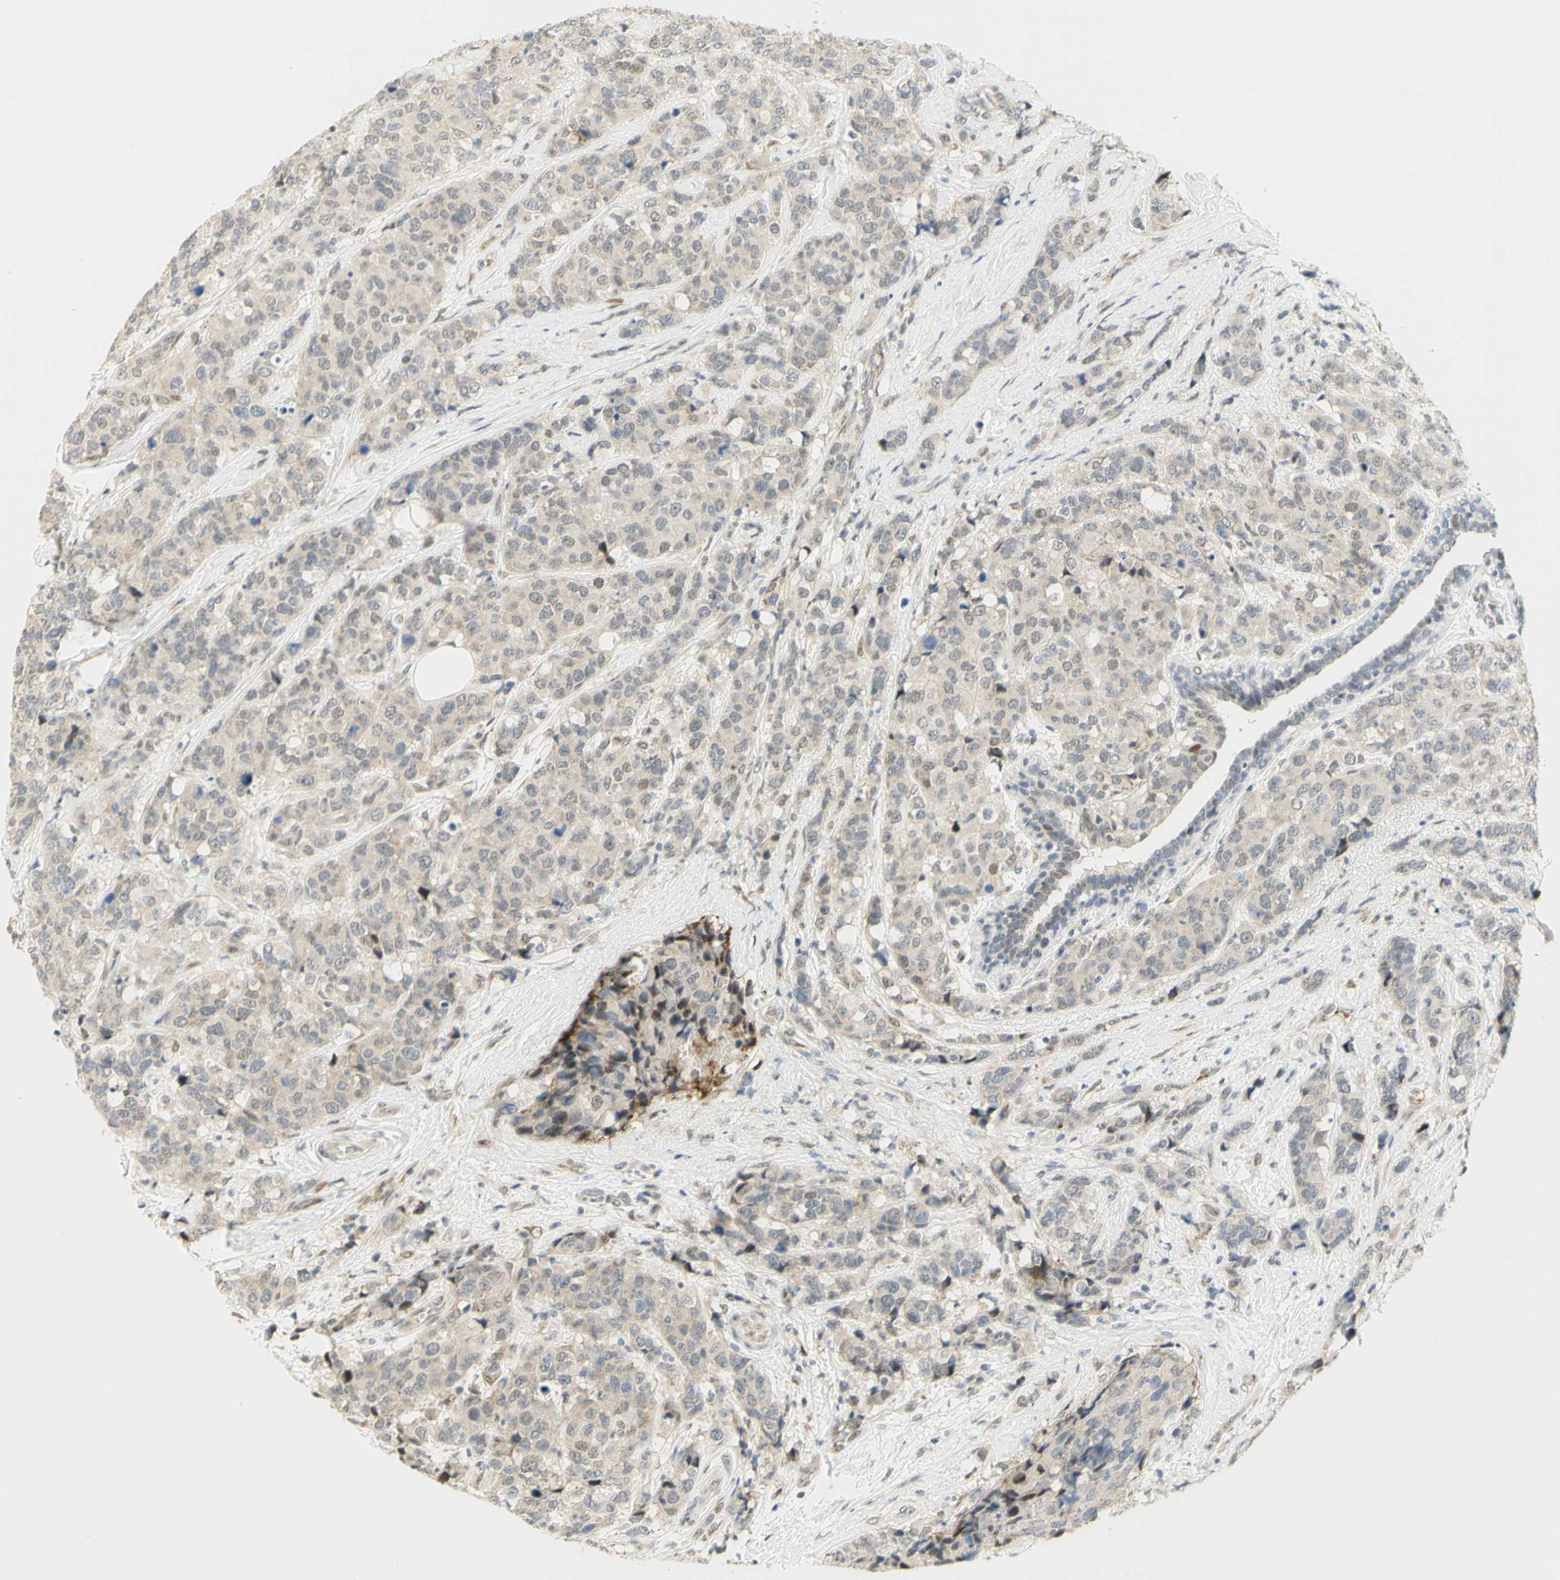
{"staining": {"intensity": "weak", "quantity": ">75%", "location": "cytoplasmic/membranous"}, "tissue": "breast cancer", "cell_type": "Tumor cells", "image_type": "cancer", "snomed": [{"axis": "morphology", "description": "Lobular carcinoma"}, {"axis": "topography", "description": "Breast"}], "caption": "Weak cytoplasmic/membranous protein staining is appreciated in approximately >75% of tumor cells in breast lobular carcinoma. Using DAB (3,3'-diaminobenzidine) (brown) and hematoxylin (blue) stains, captured at high magnification using brightfield microscopy.", "gene": "DDX1", "patient": {"sex": "female", "age": 59}}